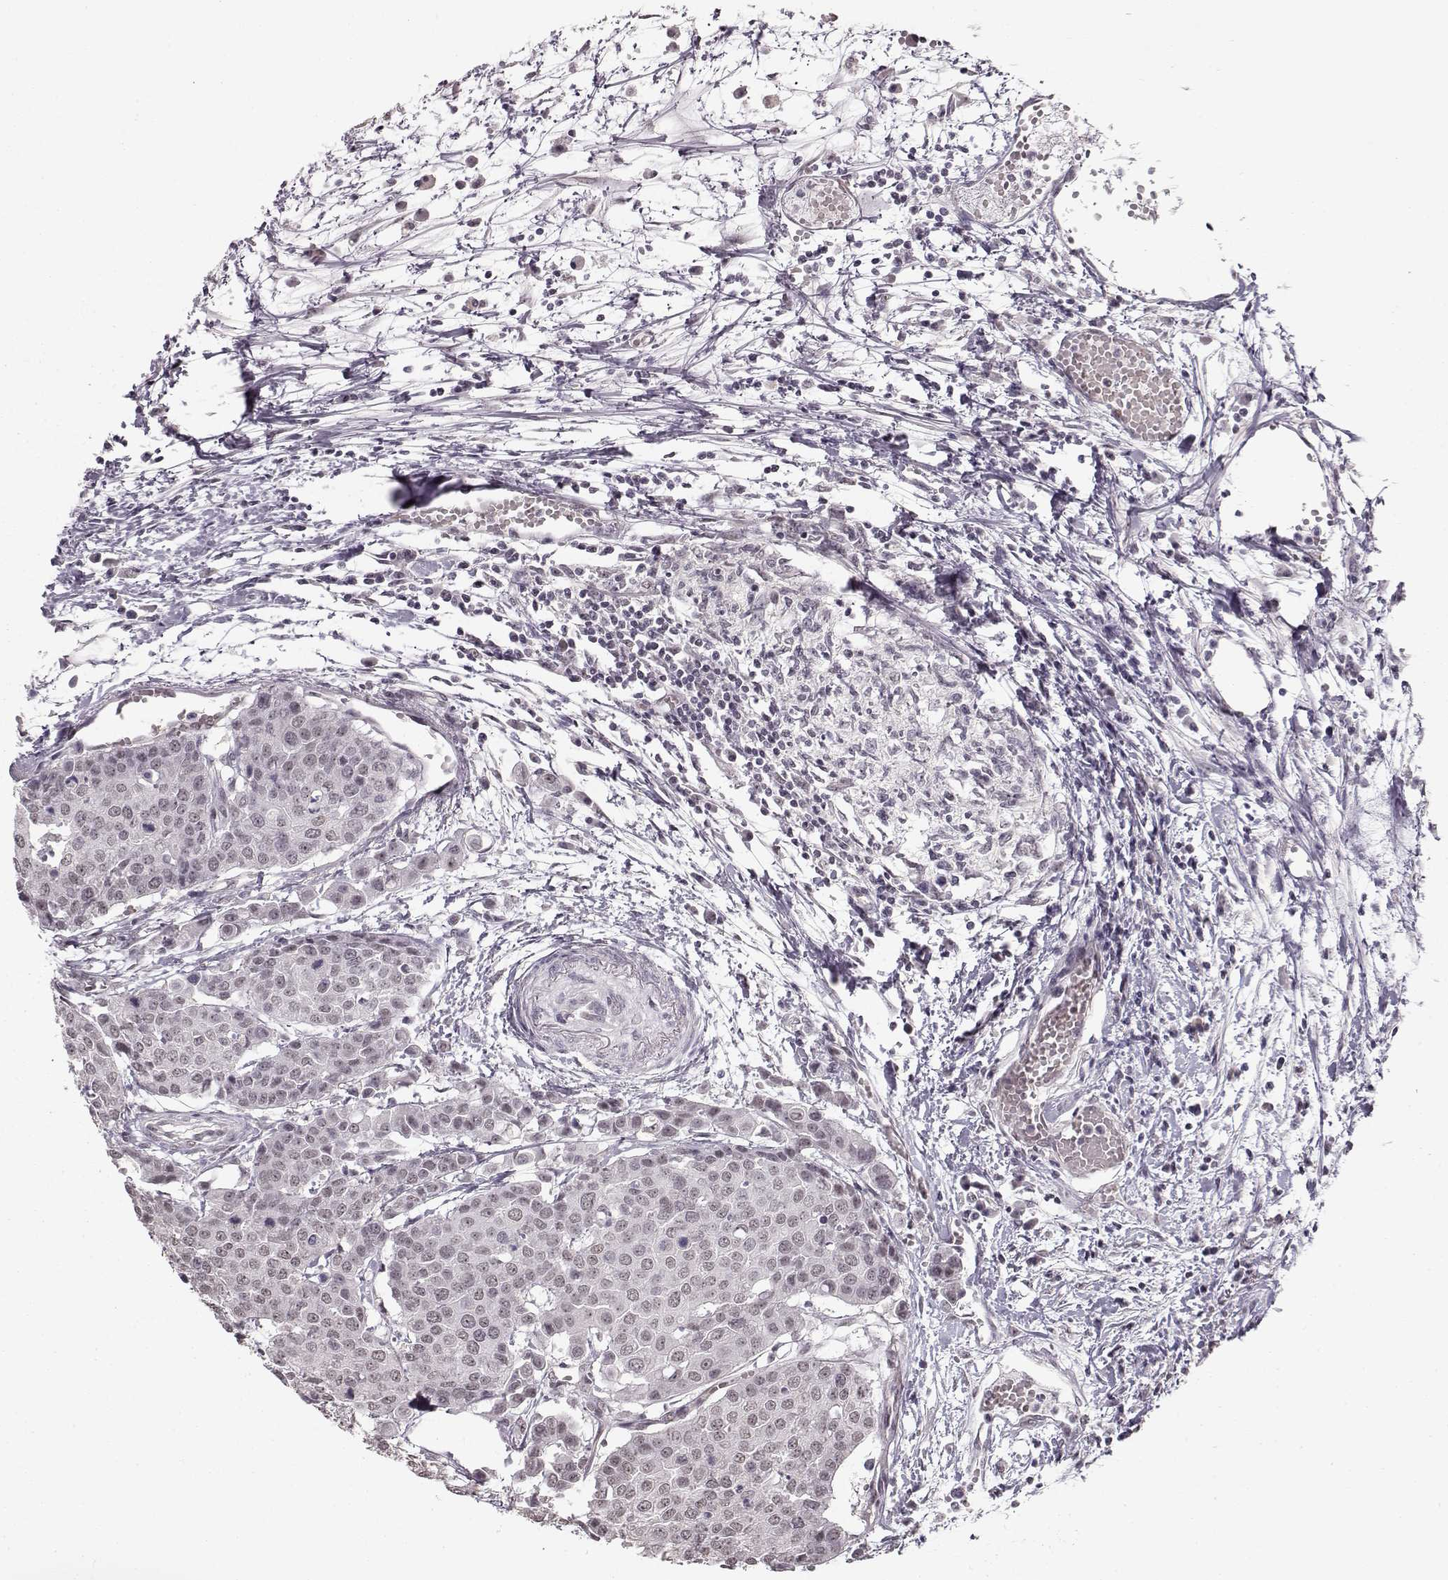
{"staining": {"intensity": "negative", "quantity": "none", "location": "none"}, "tissue": "carcinoid", "cell_type": "Tumor cells", "image_type": "cancer", "snomed": [{"axis": "morphology", "description": "Carcinoid, malignant, NOS"}, {"axis": "topography", "description": "Colon"}], "caption": "Histopathology image shows no significant protein expression in tumor cells of malignant carcinoid.", "gene": "PCP4", "patient": {"sex": "male", "age": 81}}